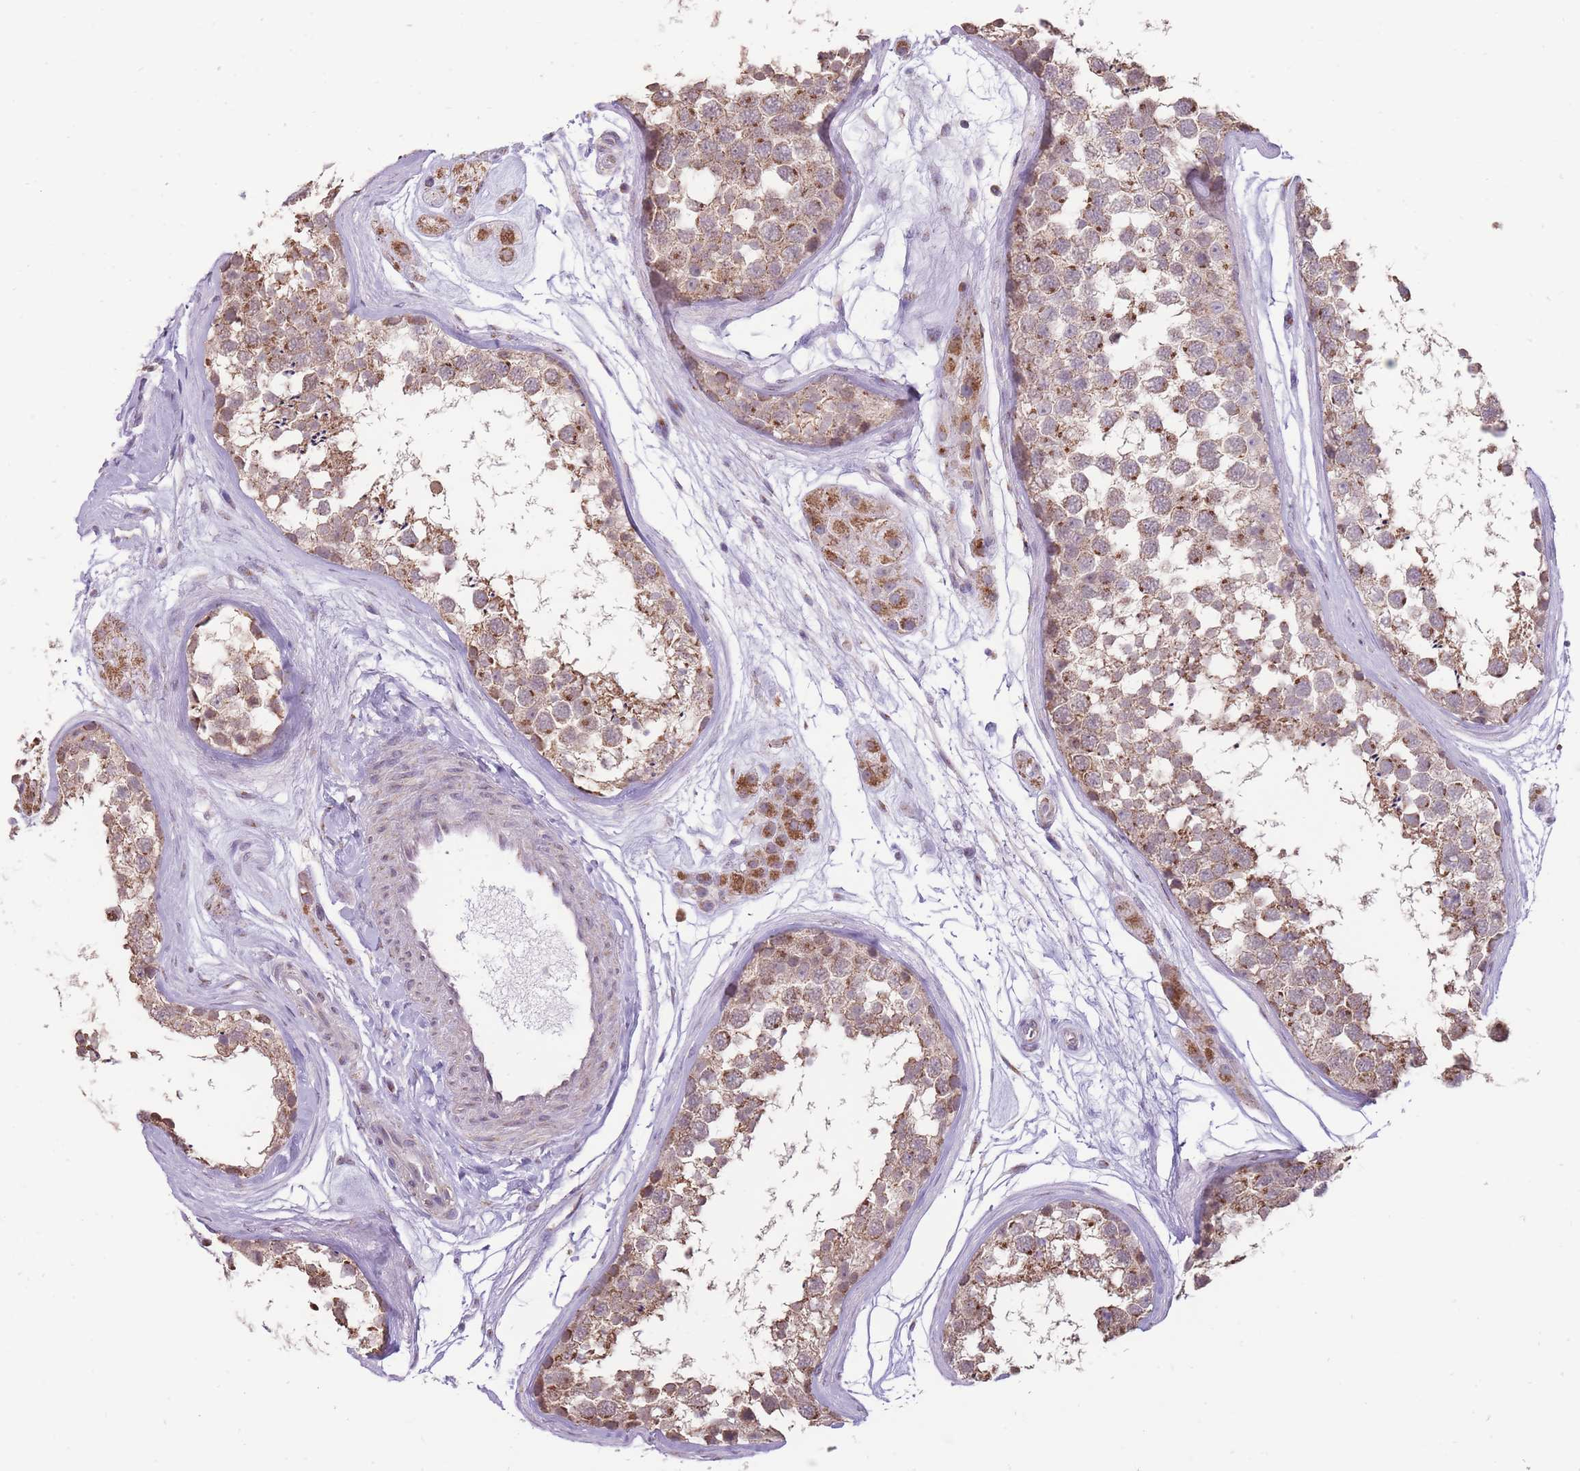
{"staining": {"intensity": "moderate", "quantity": ">75%", "location": "cytoplasmic/membranous"}, "tissue": "testis", "cell_type": "Cells in seminiferous ducts", "image_type": "normal", "snomed": [{"axis": "morphology", "description": "Normal tissue, NOS"}, {"axis": "topography", "description": "Testis"}], "caption": "Human testis stained for a protein (brown) reveals moderate cytoplasmic/membranous positive staining in approximately >75% of cells in seminiferous ducts.", "gene": "NELL1", "patient": {"sex": "male", "age": 56}}